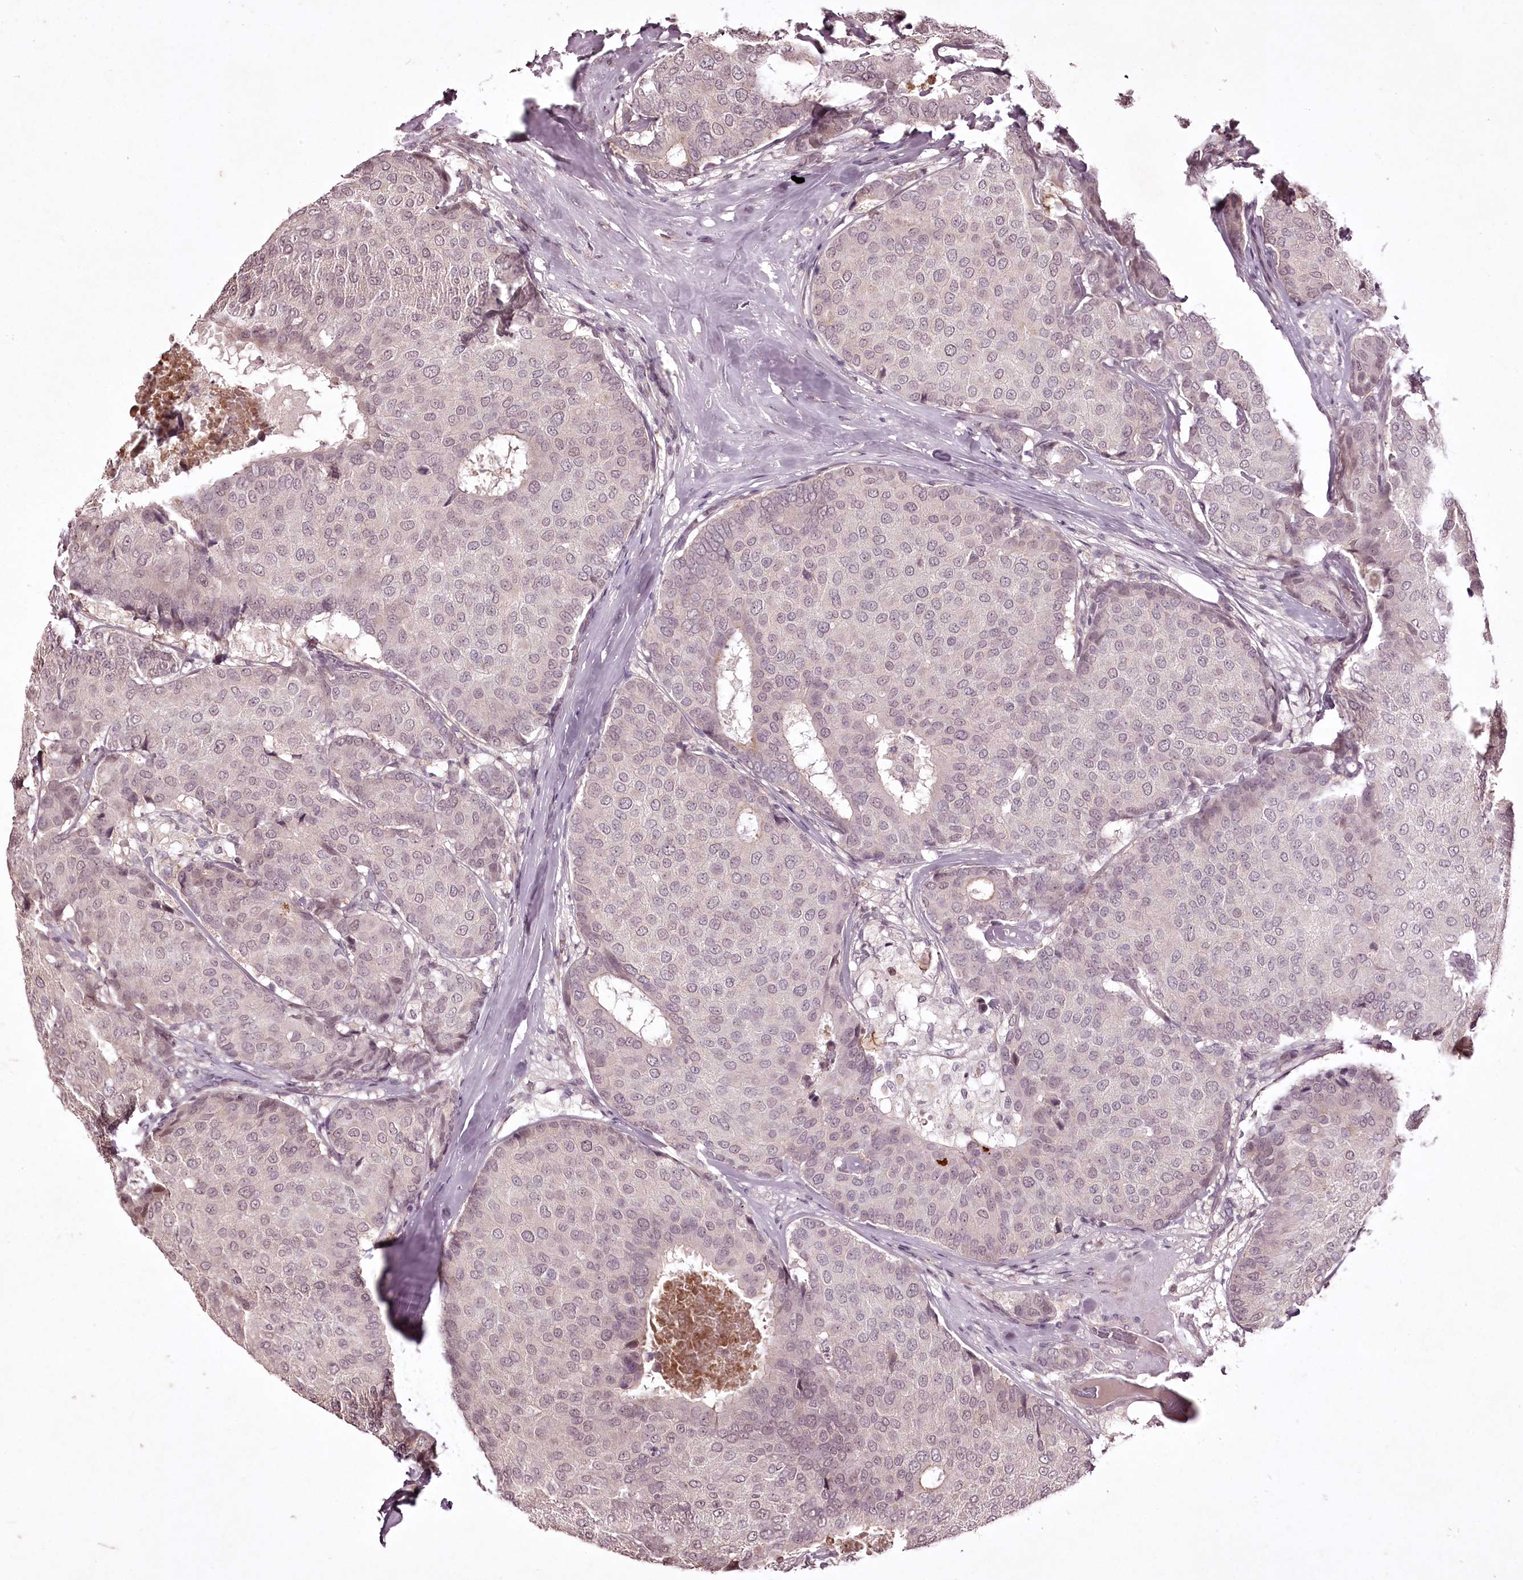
{"staining": {"intensity": "weak", "quantity": "<25%", "location": "nuclear"}, "tissue": "breast cancer", "cell_type": "Tumor cells", "image_type": "cancer", "snomed": [{"axis": "morphology", "description": "Duct carcinoma"}, {"axis": "topography", "description": "Breast"}], "caption": "An IHC photomicrograph of breast cancer (intraductal carcinoma) is shown. There is no staining in tumor cells of breast cancer (intraductal carcinoma). The staining is performed using DAB (3,3'-diaminobenzidine) brown chromogen with nuclei counter-stained in using hematoxylin.", "gene": "ADRA1D", "patient": {"sex": "female", "age": 75}}